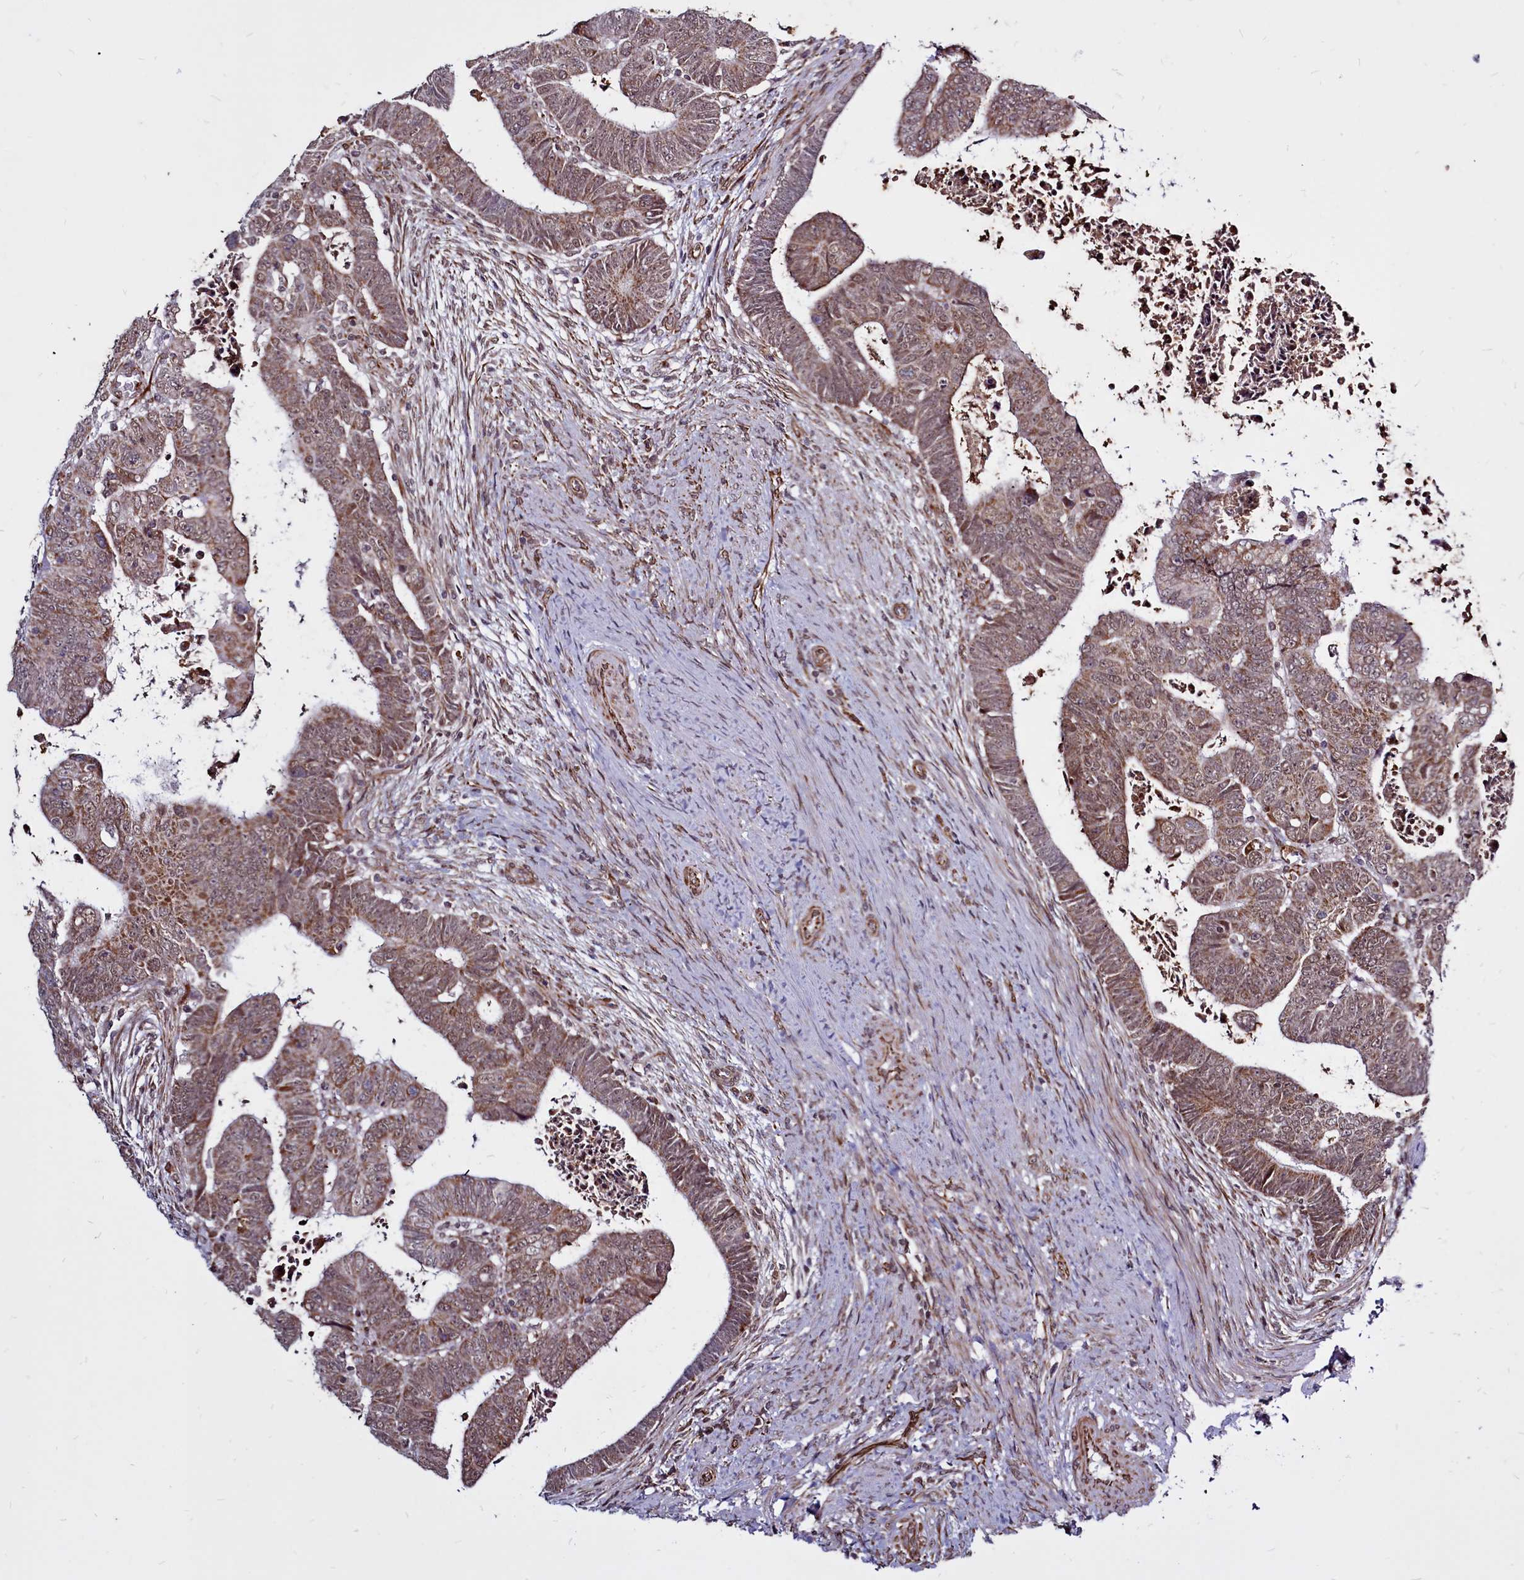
{"staining": {"intensity": "moderate", "quantity": ">75%", "location": "cytoplasmic/membranous,nuclear"}, "tissue": "colorectal cancer", "cell_type": "Tumor cells", "image_type": "cancer", "snomed": [{"axis": "morphology", "description": "Normal tissue, NOS"}, {"axis": "morphology", "description": "Adenocarcinoma, NOS"}, {"axis": "topography", "description": "Rectum"}], "caption": "Protein expression analysis of adenocarcinoma (colorectal) shows moderate cytoplasmic/membranous and nuclear expression in approximately >75% of tumor cells.", "gene": "CLK3", "patient": {"sex": "female", "age": 65}}